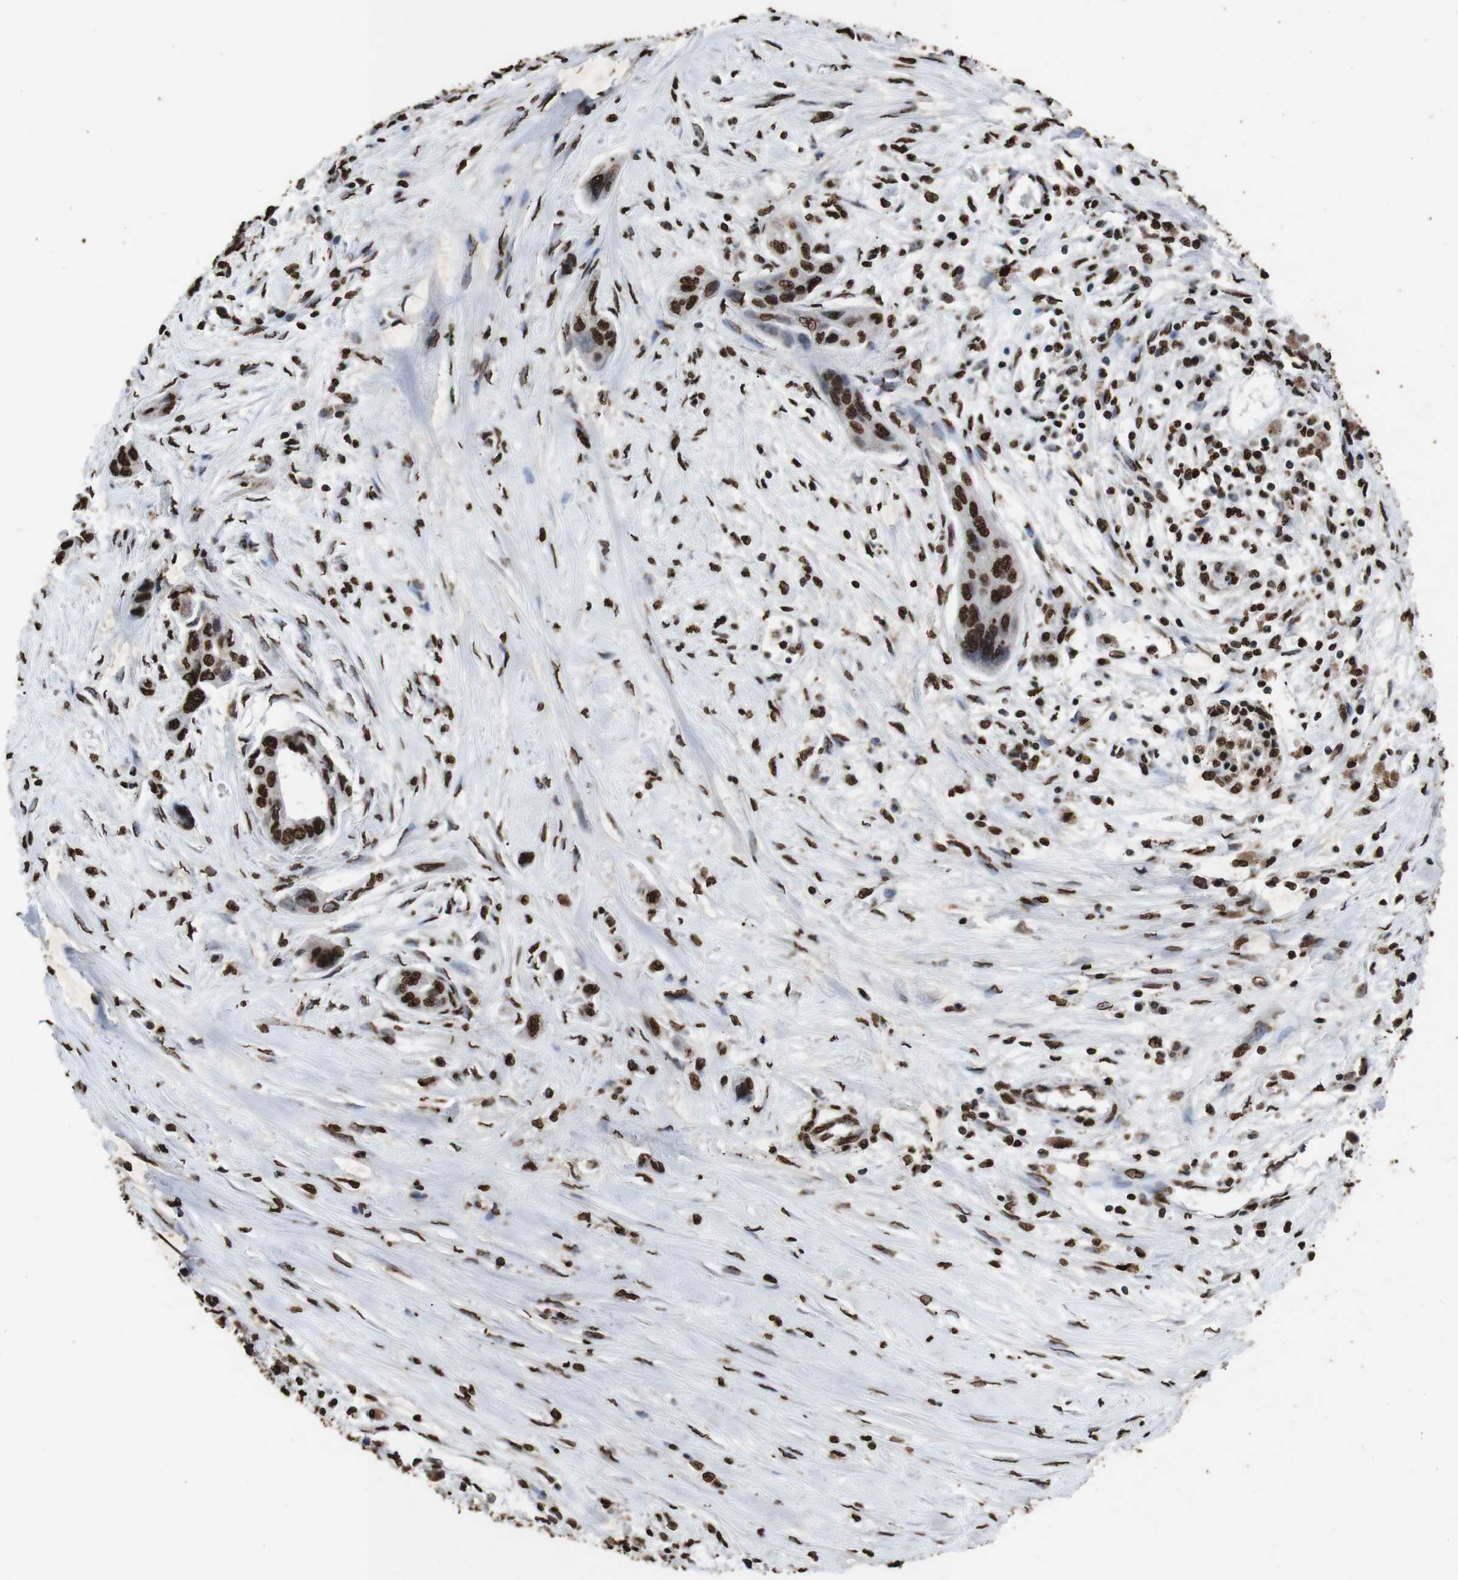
{"staining": {"intensity": "strong", "quantity": ">75%", "location": "nuclear"}, "tissue": "pancreatic cancer", "cell_type": "Tumor cells", "image_type": "cancer", "snomed": [{"axis": "morphology", "description": "Adenocarcinoma, NOS"}, {"axis": "topography", "description": "Pancreas"}], "caption": "IHC (DAB) staining of human pancreatic cancer (adenocarcinoma) shows strong nuclear protein expression in approximately >75% of tumor cells. The staining was performed using DAB (3,3'-diaminobenzidine), with brown indicating positive protein expression. Nuclei are stained blue with hematoxylin.", "gene": "MDM2", "patient": {"sex": "male", "age": 73}}